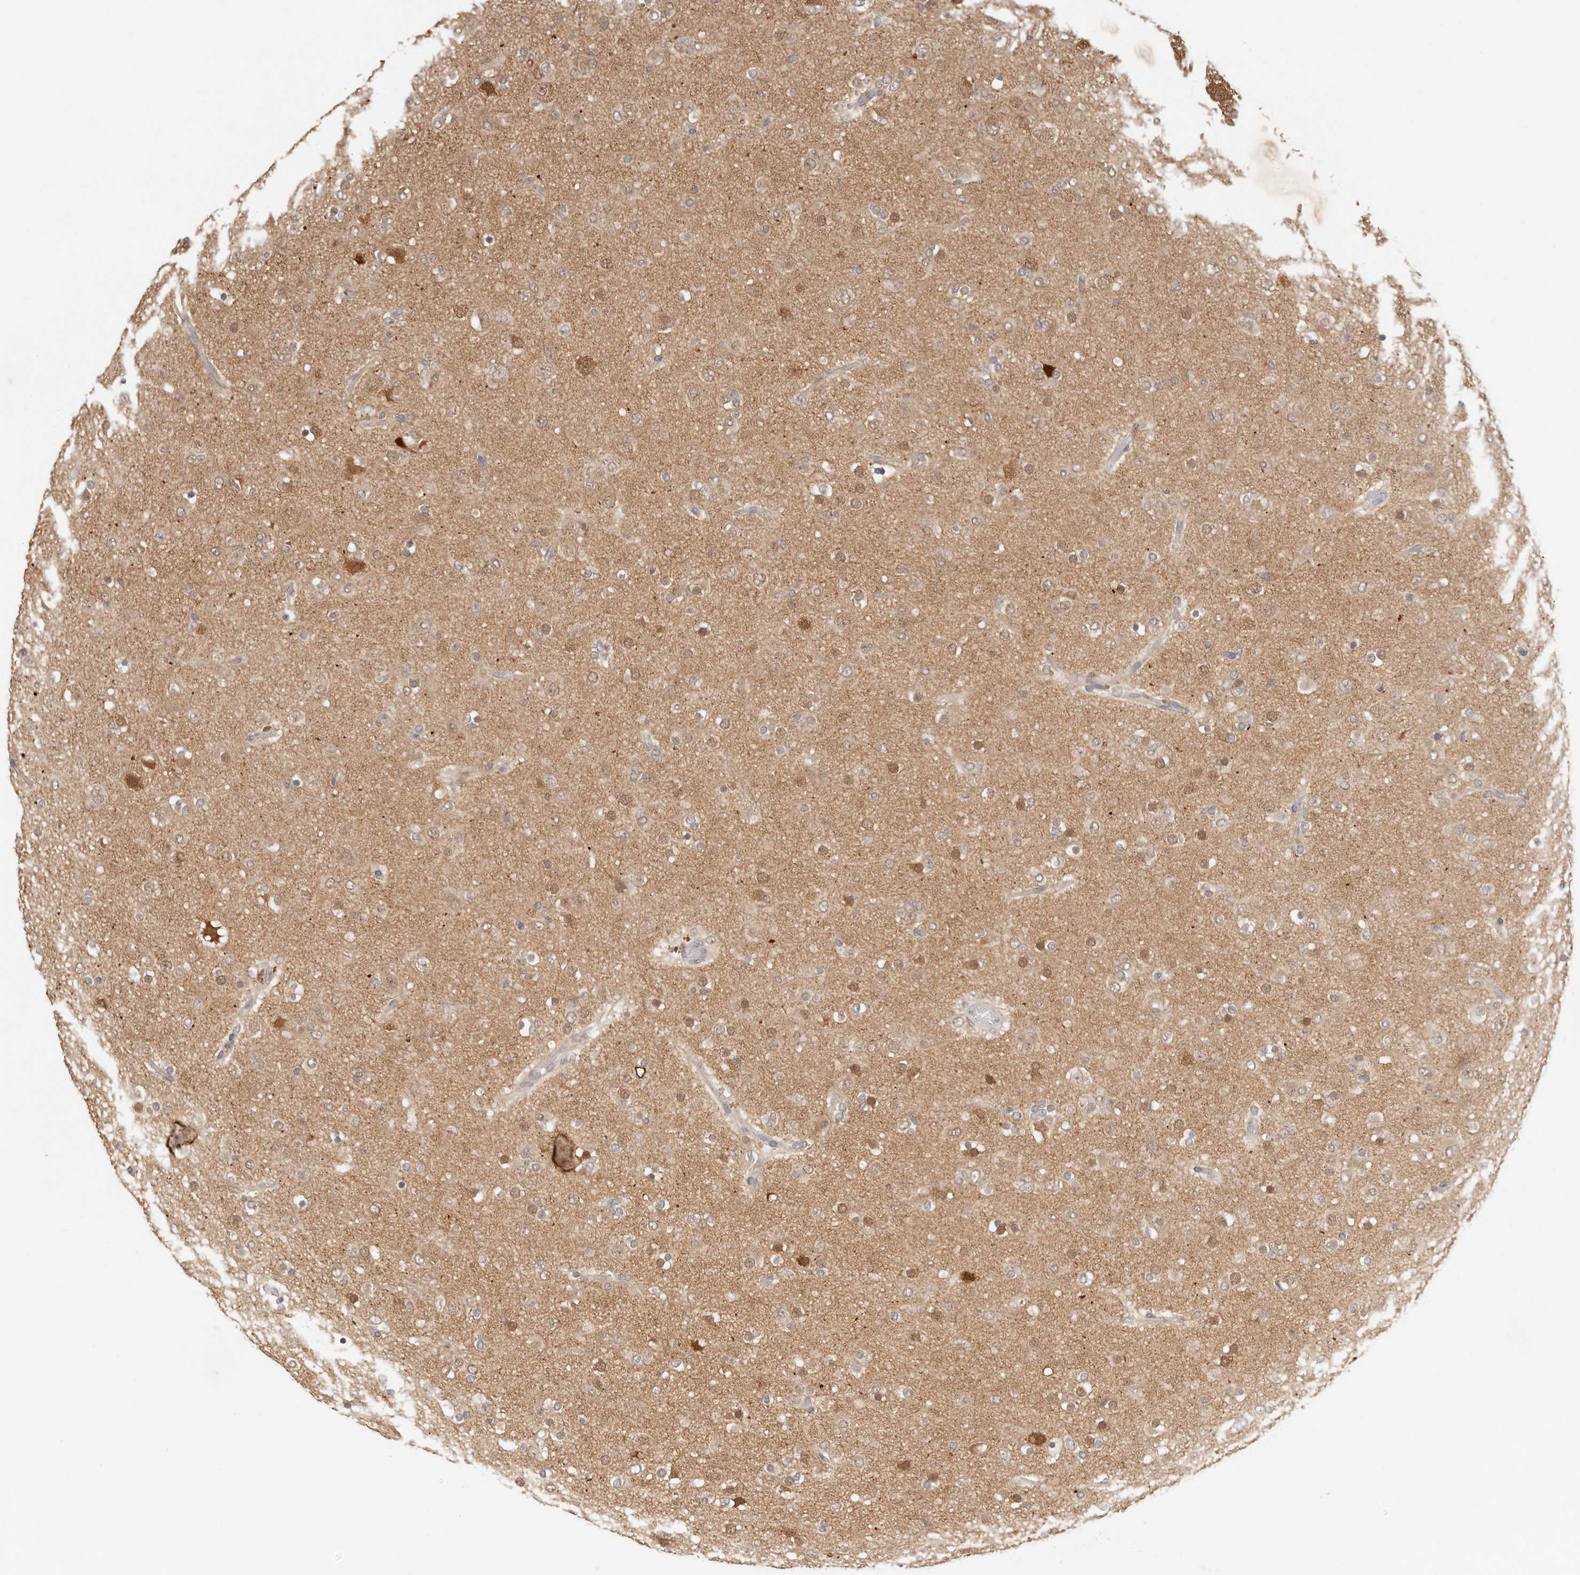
{"staining": {"intensity": "moderate", "quantity": "<25%", "location": "cytoplasmic/membranous,nuclear"}, "tissue": "glioma", "cell_type": "Tumor cells", "image_type": "cancer", "snomed": [{"axis": "morphology", "description": "Glioma, malignant, Low grade"}, {"axis": "topography", "description": "Brain"}], "caption": "Immunohistochemical staining of human malignant glioma (low-grade) shows moderate cytoplasmic/membranous and nuclear protein expression in approximately <25% of tumor cells. (brown staining indicates protein expression, while blue staining denotes nuclei).", "gene": "LARP7", "patient": {"sex": "male", "age": 65}}